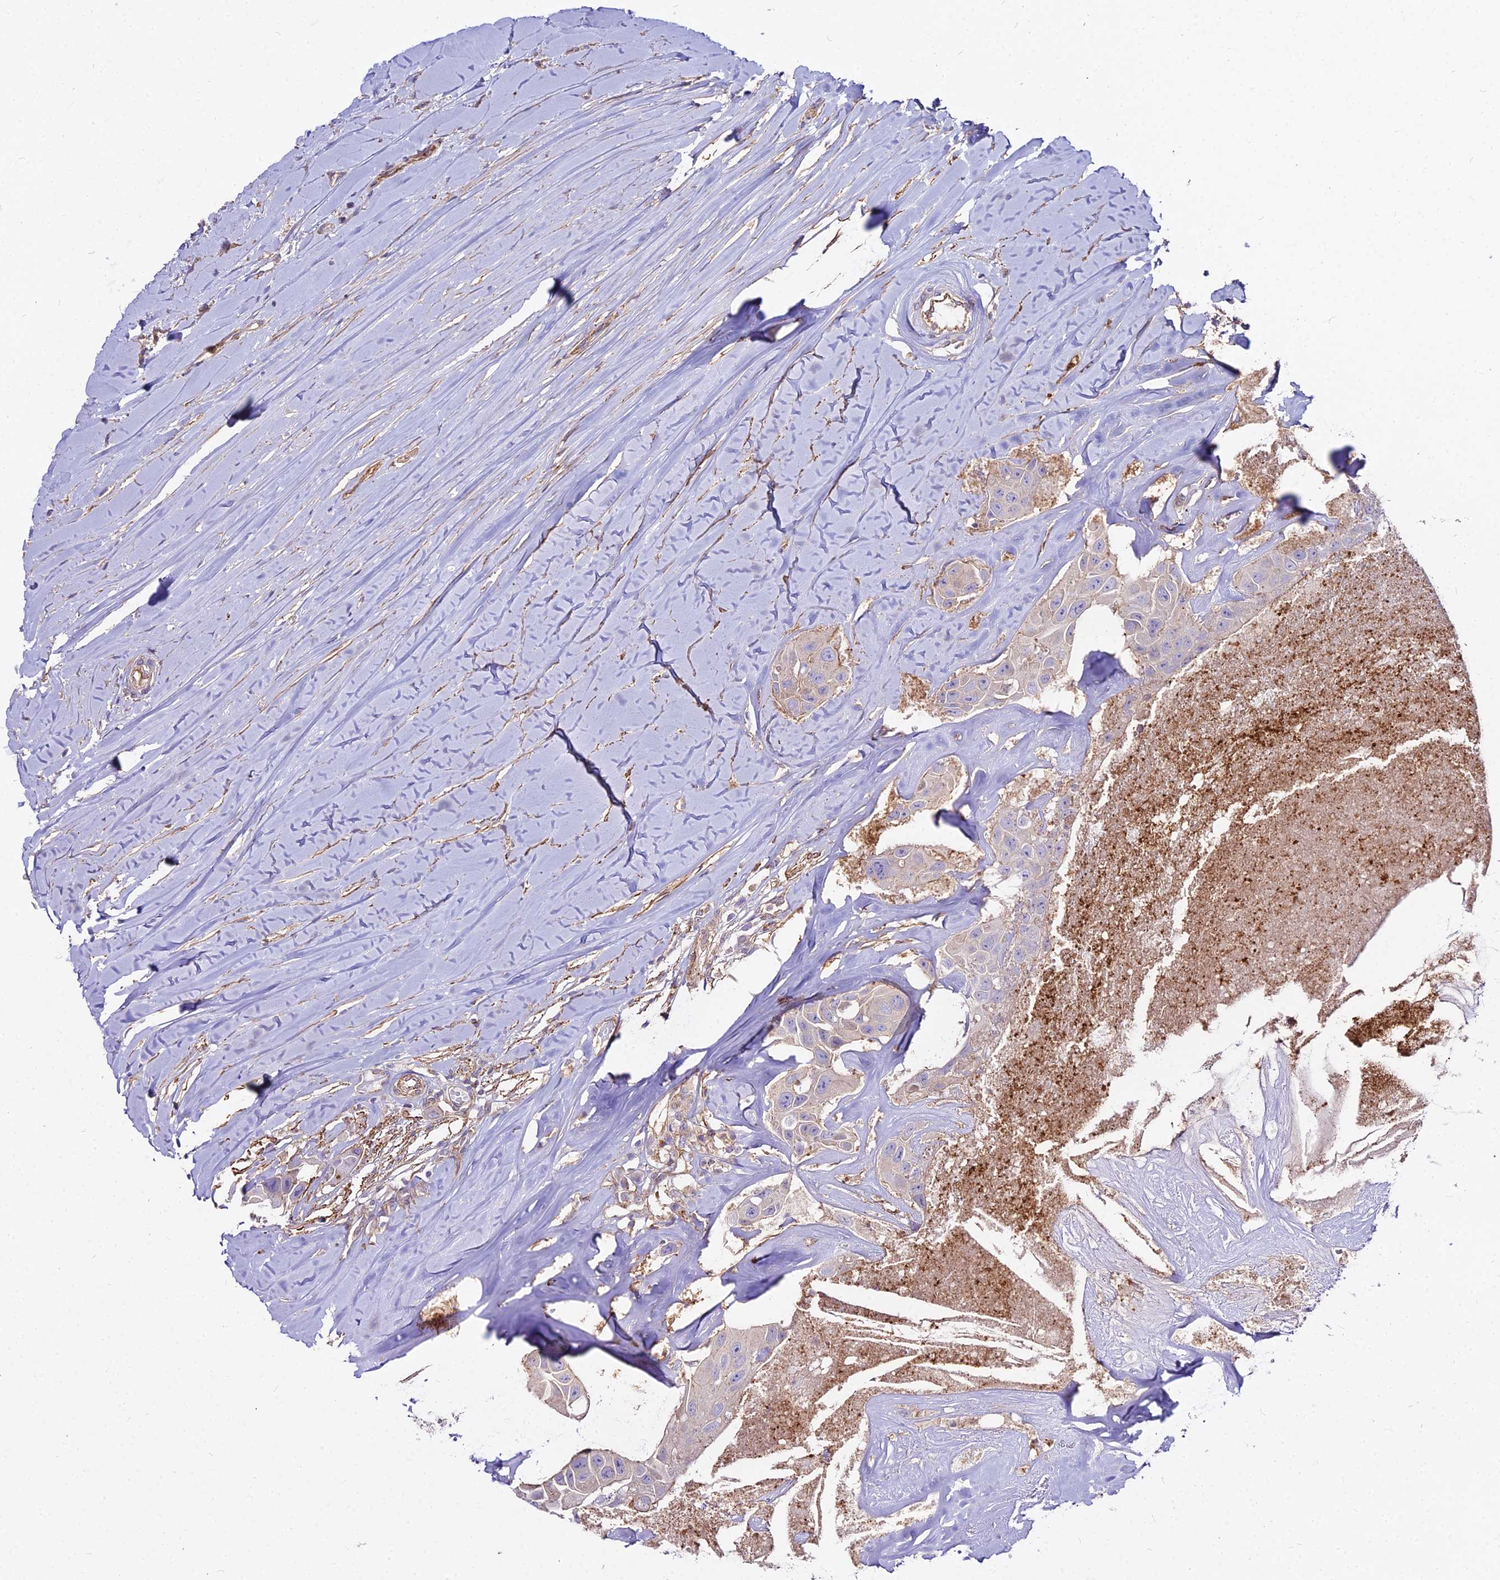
{"staining": {"intensity": "weak", "quantity": "<25%", "location": "cytoplasmic/membranous"}, "tissue": "head and neck cancer", "cell_type": "Tumor cells", "image_type": "cancer", "snomed": [{"axis": "morphology", "description": "Adenocarcinoma, NOS"}, {"axis": "morphology", "description": "Adenocarcinoma, metastatic, NOS"}, {"axis": "topography", "description": "Head-Neck"}], "caption": "Tumor cells are negative for protein expression in human head and neck cancer.", "gene": "GLYAT", "patient": {"sex": "male", "age": 75}}